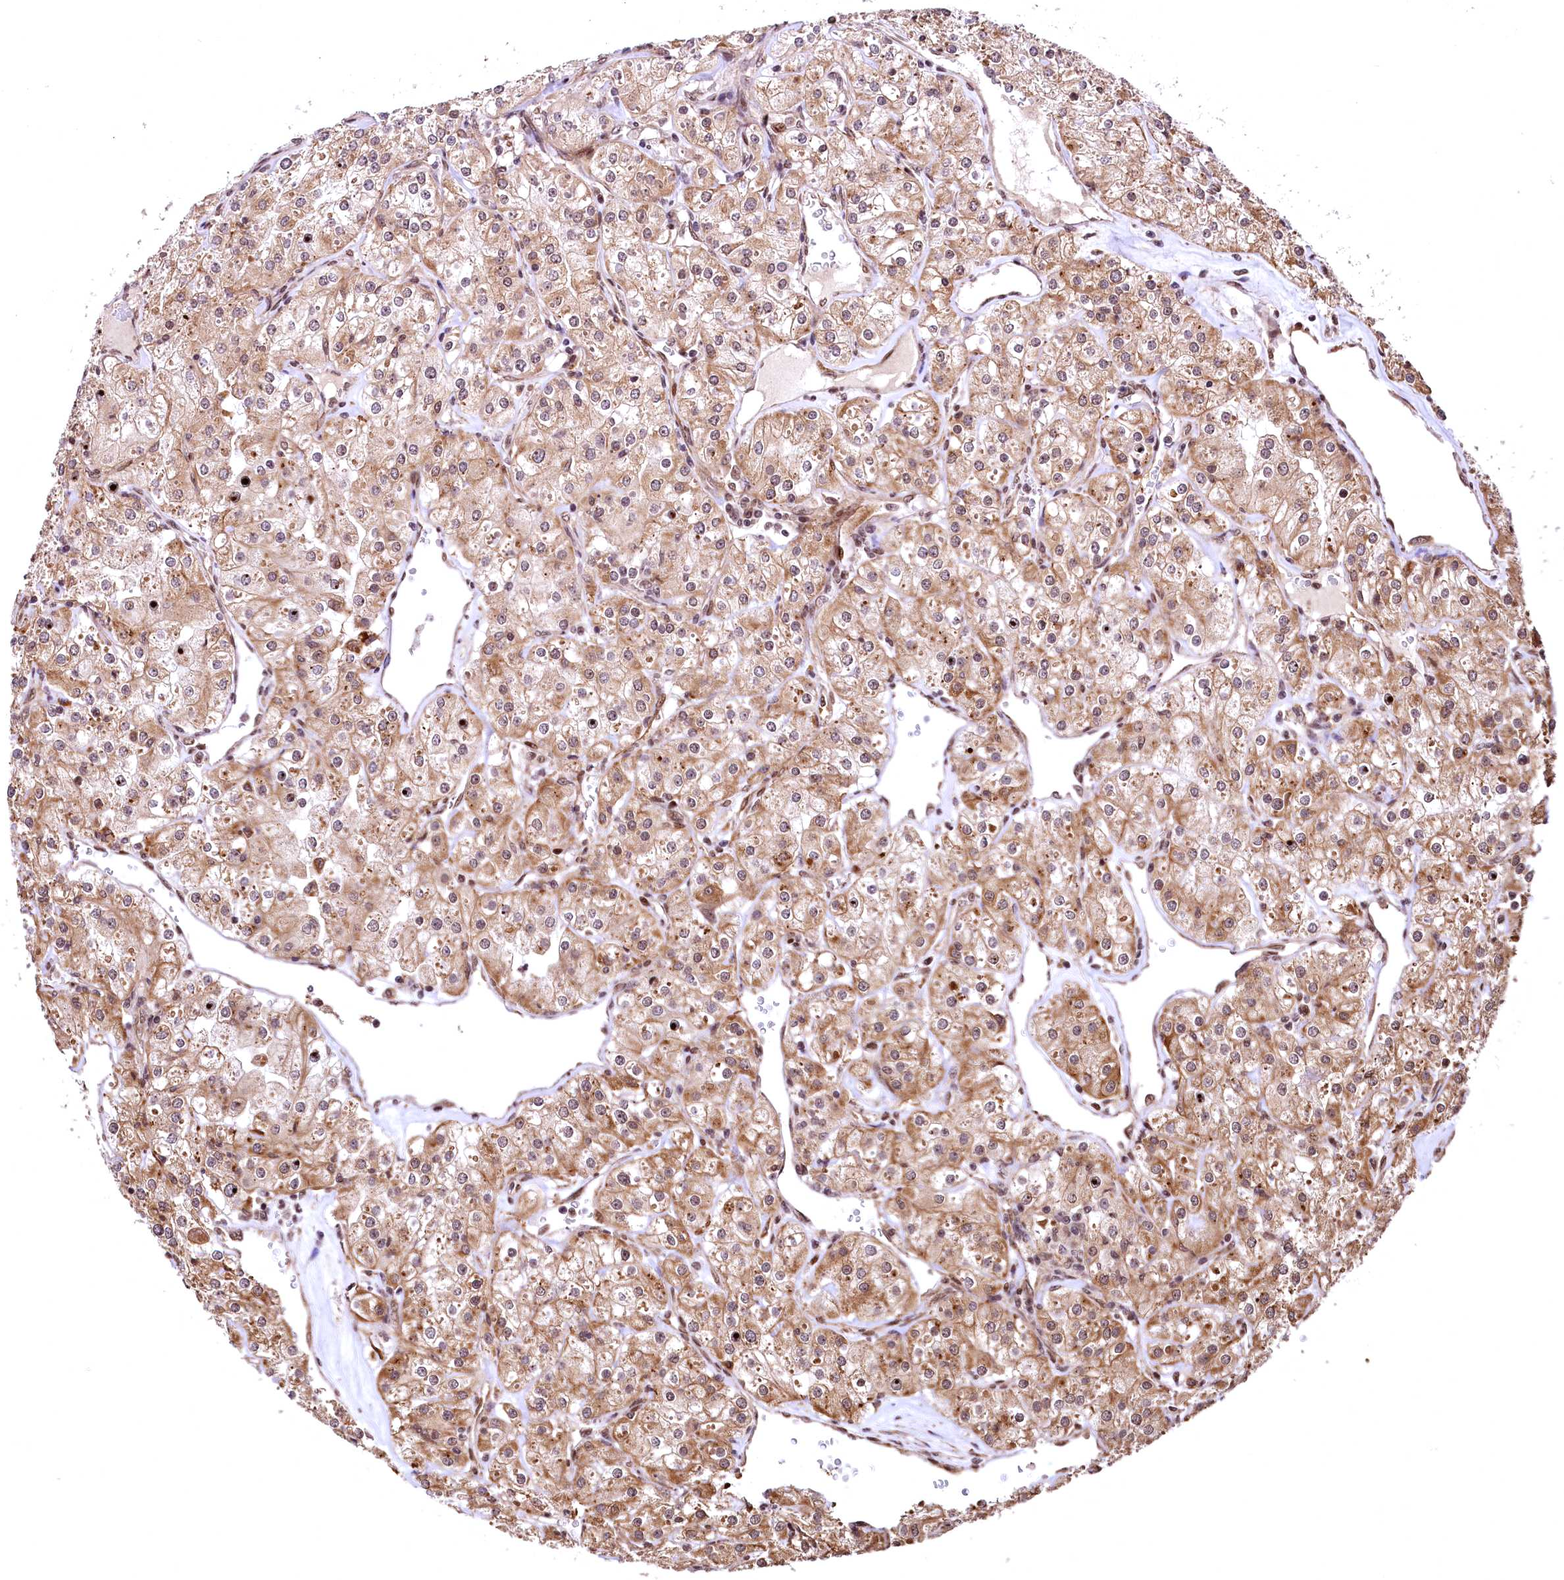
{"staining": {"intensity": "moderate", "quantity": ">75%", "location": "cytoplasmic/membranous"}, "tissue": "renal cancer", "cell_type": "Tumor cells", "image_type": "cancer", "snomed": [{"axis": "morphology", "description": "Adenocarcinoma, NOS"}, {"axis": "topography", "description": "Kidney"}], "caption": "Tumor cells show medium levels of moderate cytoplasmic/membranous positivity in about >75% of cells in renal adenocarcinoma.", "gene": "PDS5B", "patient": {"sex": "male", "age": 77}}